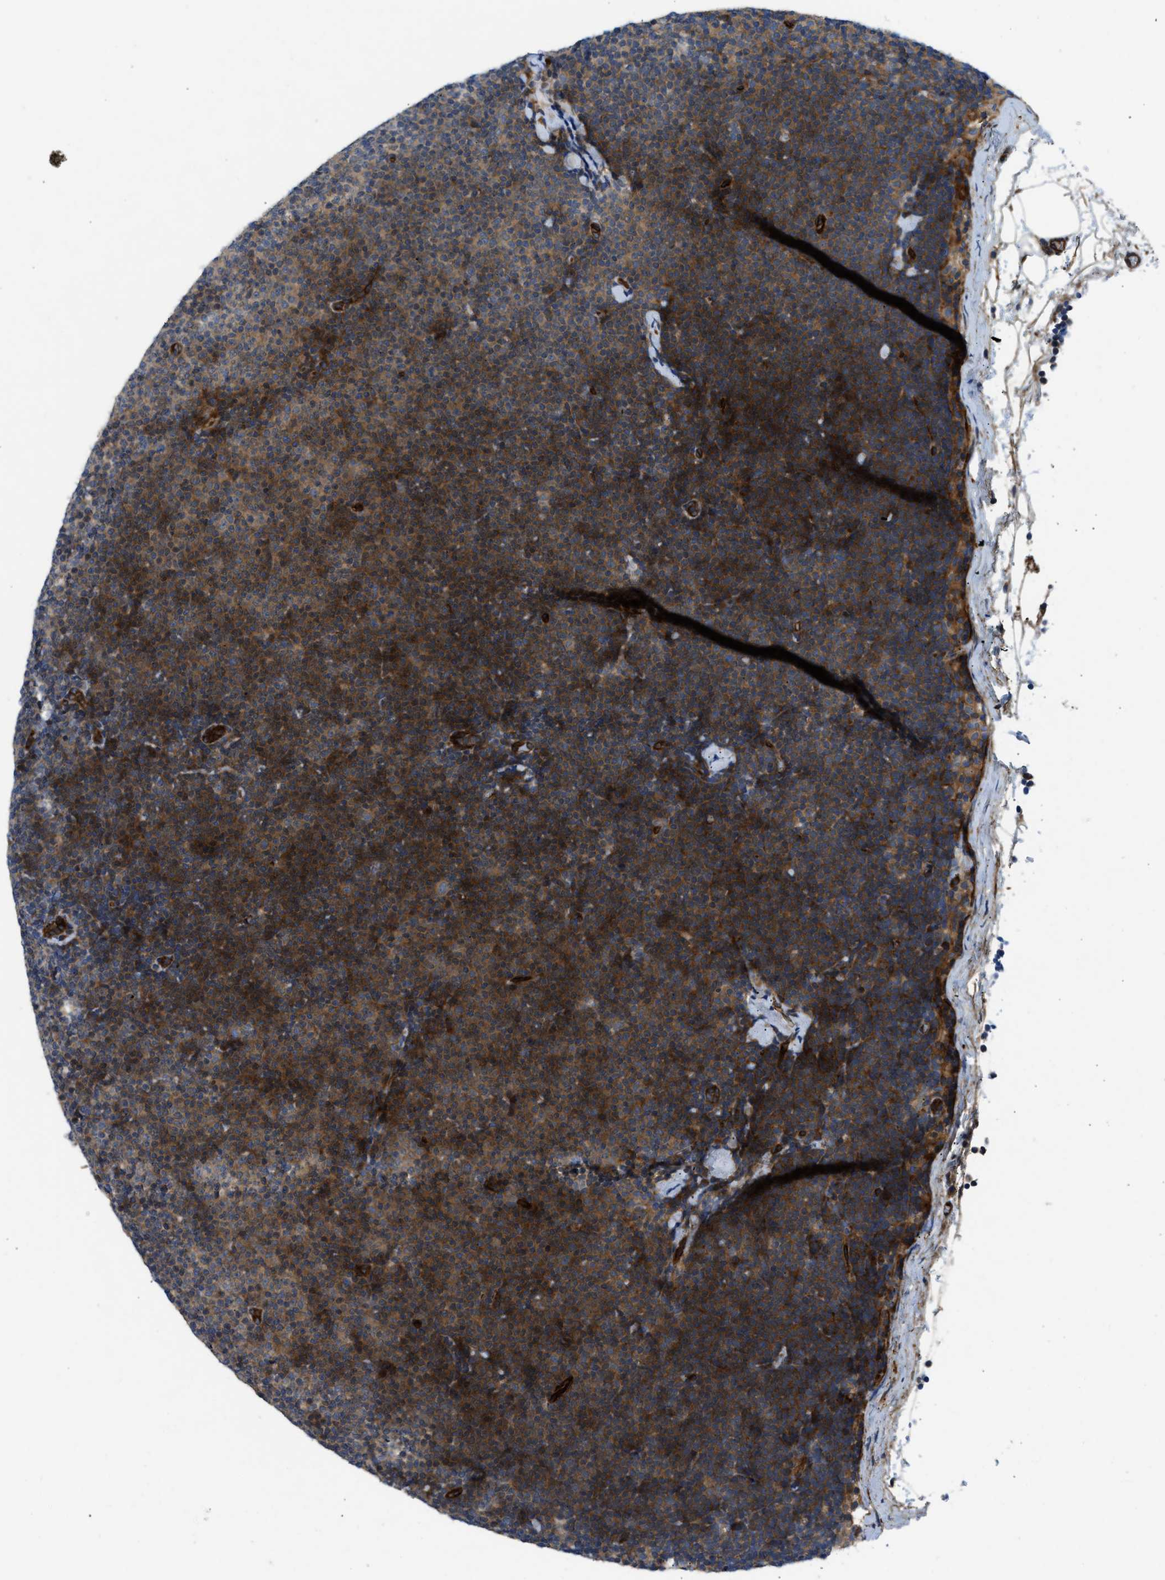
{"staining": {"intensity": "moderate", "quantity": ">75%", "location": "cytoplasmic/membranous"}, "tissue": "lymphoma", "cell_type": "Tumor cells", "image_type": "cancer", "snomed": [{"axis": "morphology", "description": "Malignant lymphoma, non-Hodgkin's type, Low grade"}, {"axis": "topography", "description": "Lymph node"}], "caption": "Immunohistochemical staining of human low-grade malignant lymphoma, non-Hodgkin's type reveals moderate cytoplasmic/membranous protein positivity in approximately >75% of tumor cells. (DAB (3,3'-diaminobenzidine) IHC, brown staining for protein, blue staining for nuclei).", "gene": "NYNRIN", "patient": {"sex": "female", "age": 53}}